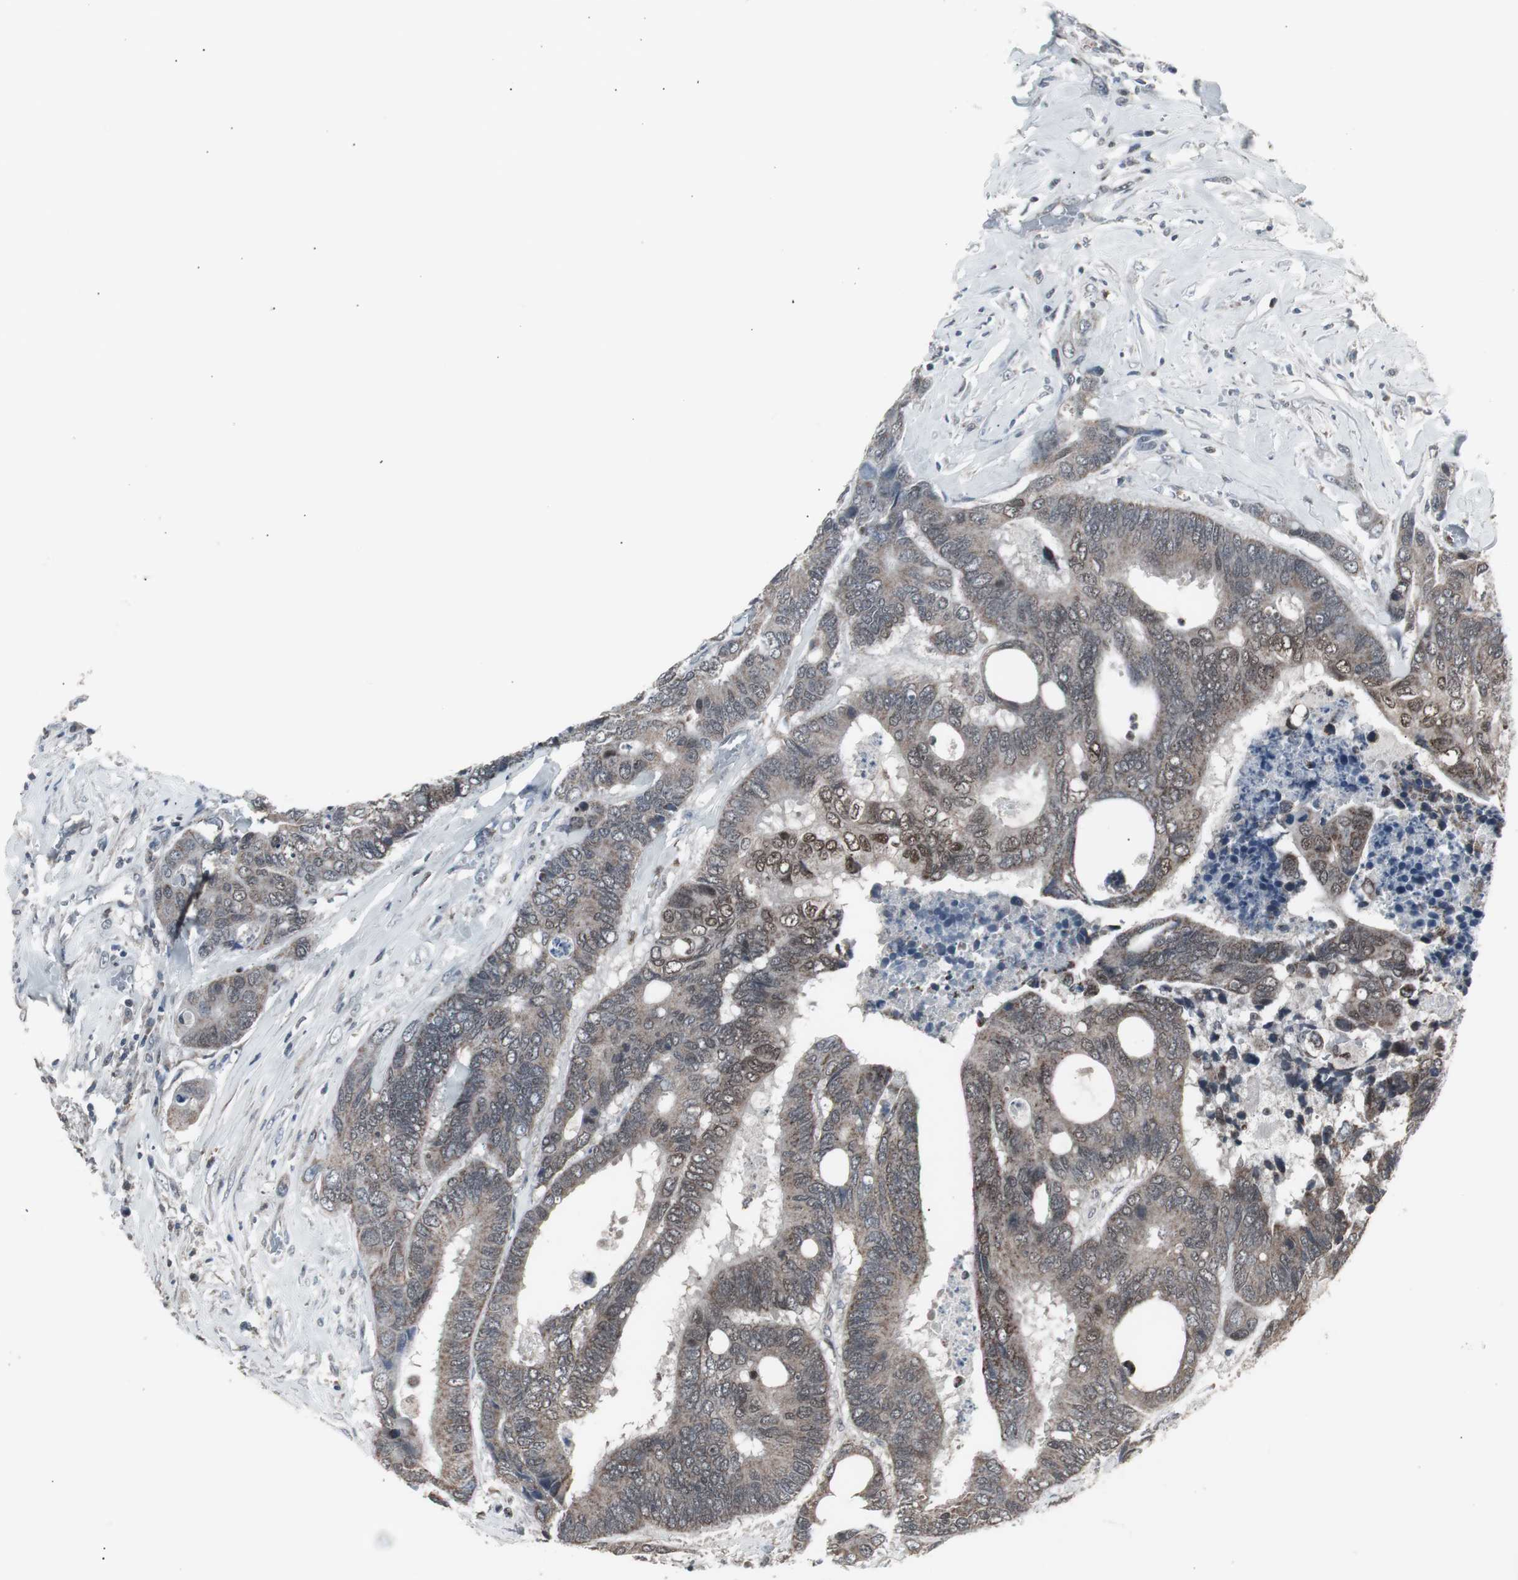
{"staining": {"intensity": "weak", "quantity": ">75%", "location": "none"}, "tissue": "colorectal cancer", "cell_type": "Tumor cells", "image_type": "cancer", "snomed": [{"axis": "morphology", "description": "Adenocarcinoma, NOS"}, {"axis": "topography", "description": "Rectum"}], "caption": "This photomicrograph displays adenocarcinoma (colorectal) stained with immunohistochemistry (IHC) to label a protein in brown. The None of tumor cells show weak positivity for the protein. Nuclei are counter-stained blue.", "gene": "RXRA", "patient": {"sex": "male", "age": 55}}